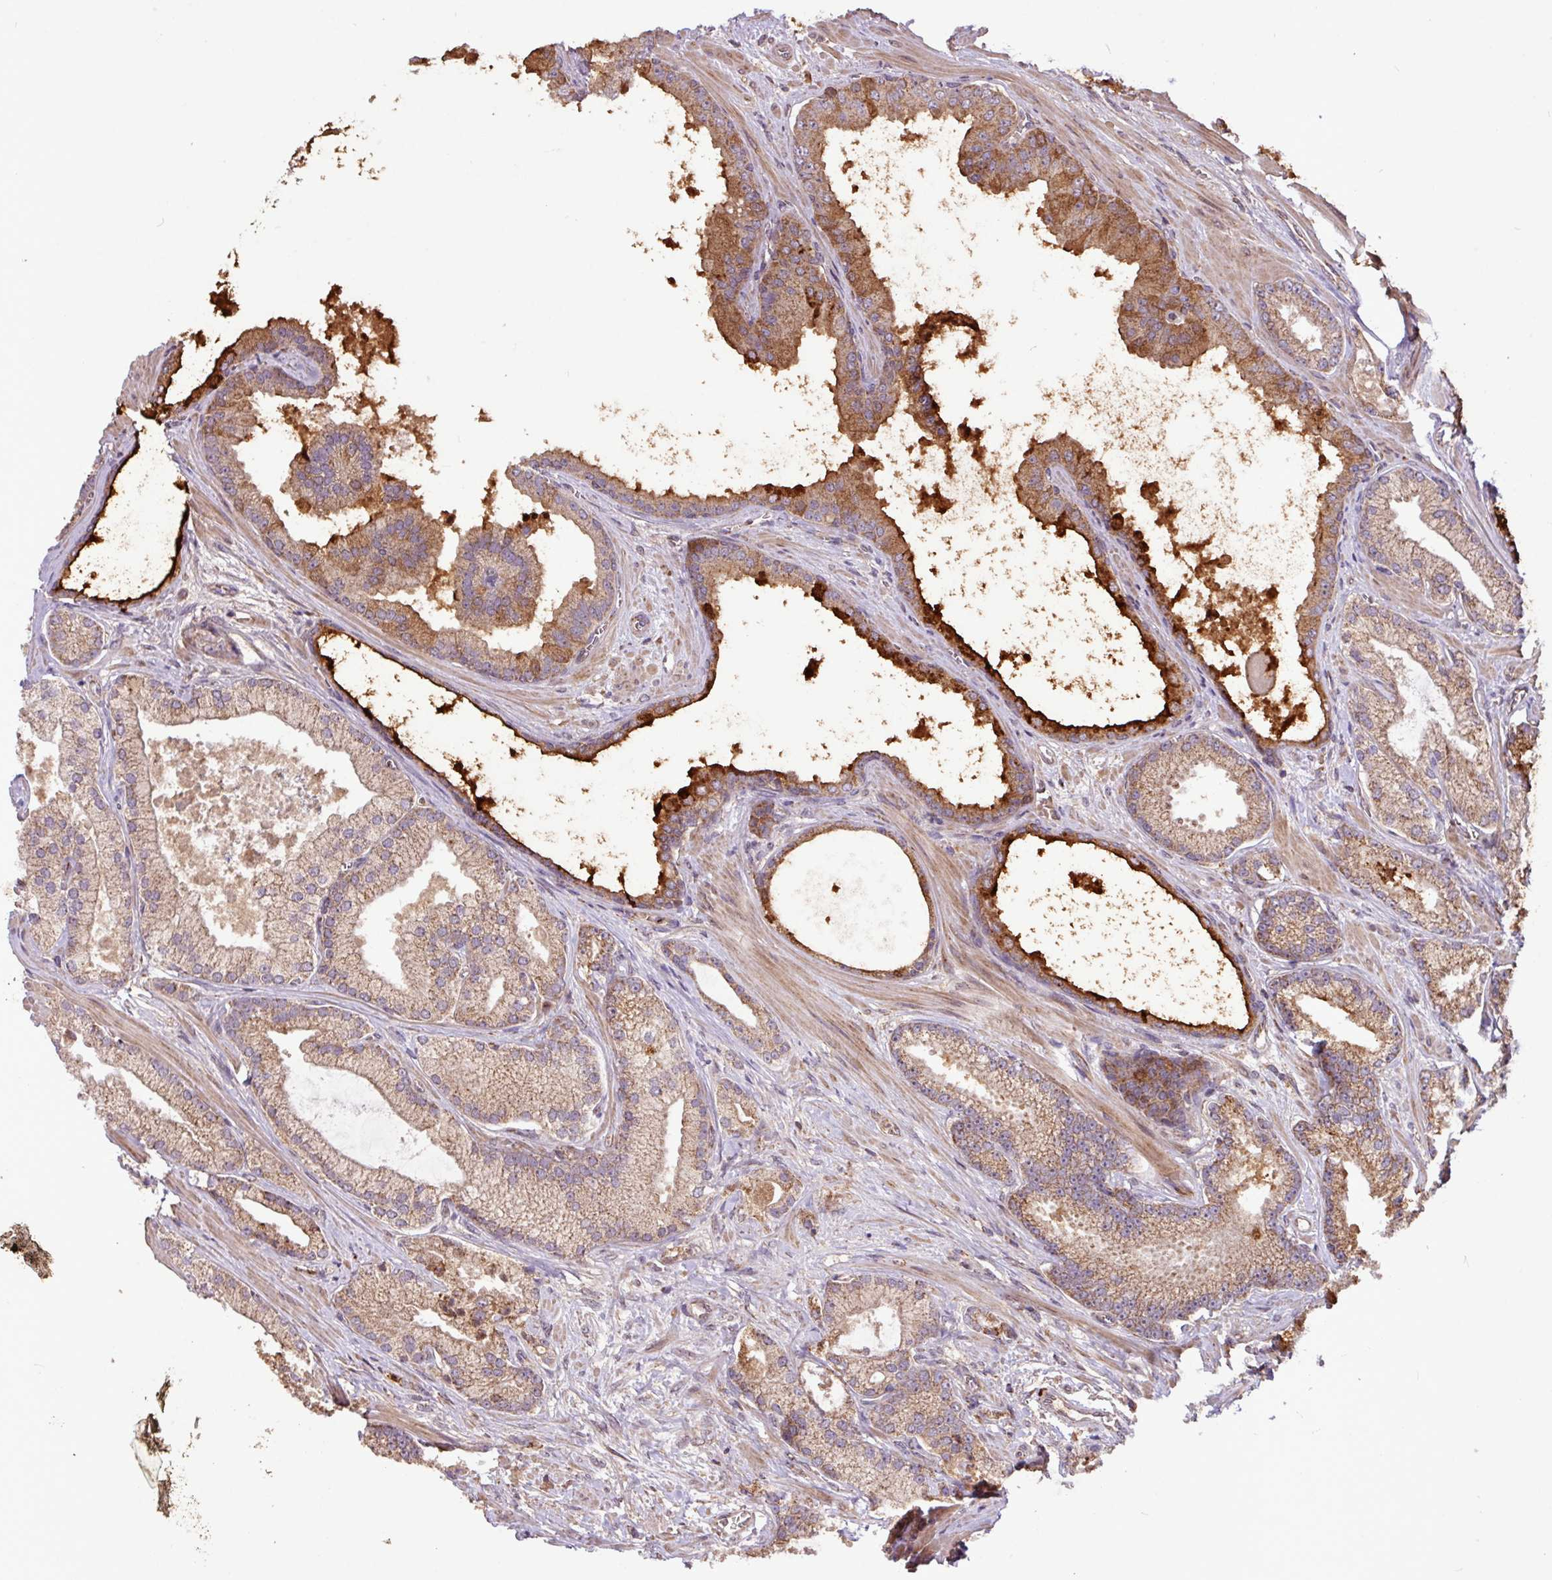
{"staining": {"intensity": "moderate", "quantity": ">75%", "location": "cytoplasmic/membranous"}, "tissue": "prostate cancer", "cell_type": "Tumor cells", "image_type": "cancer", "snomed": [{"axis": "morphology", "description": "Adenocarcinoma, High grade"}, {"axis": "topography", "description": "Prostate"}], "caption": "The micrograph shows a brown stain indicating the presence of a protein in the cytoplasmic/membranous of tumor cells in prostate high-grade adenocarcinoma. (Stains: DAB in brown, nuclei in blue, Microscopy: brightfield microscopy at high magnification).", "gene": "YPEL3", "patient": {"sex": "male", "age": 68}}